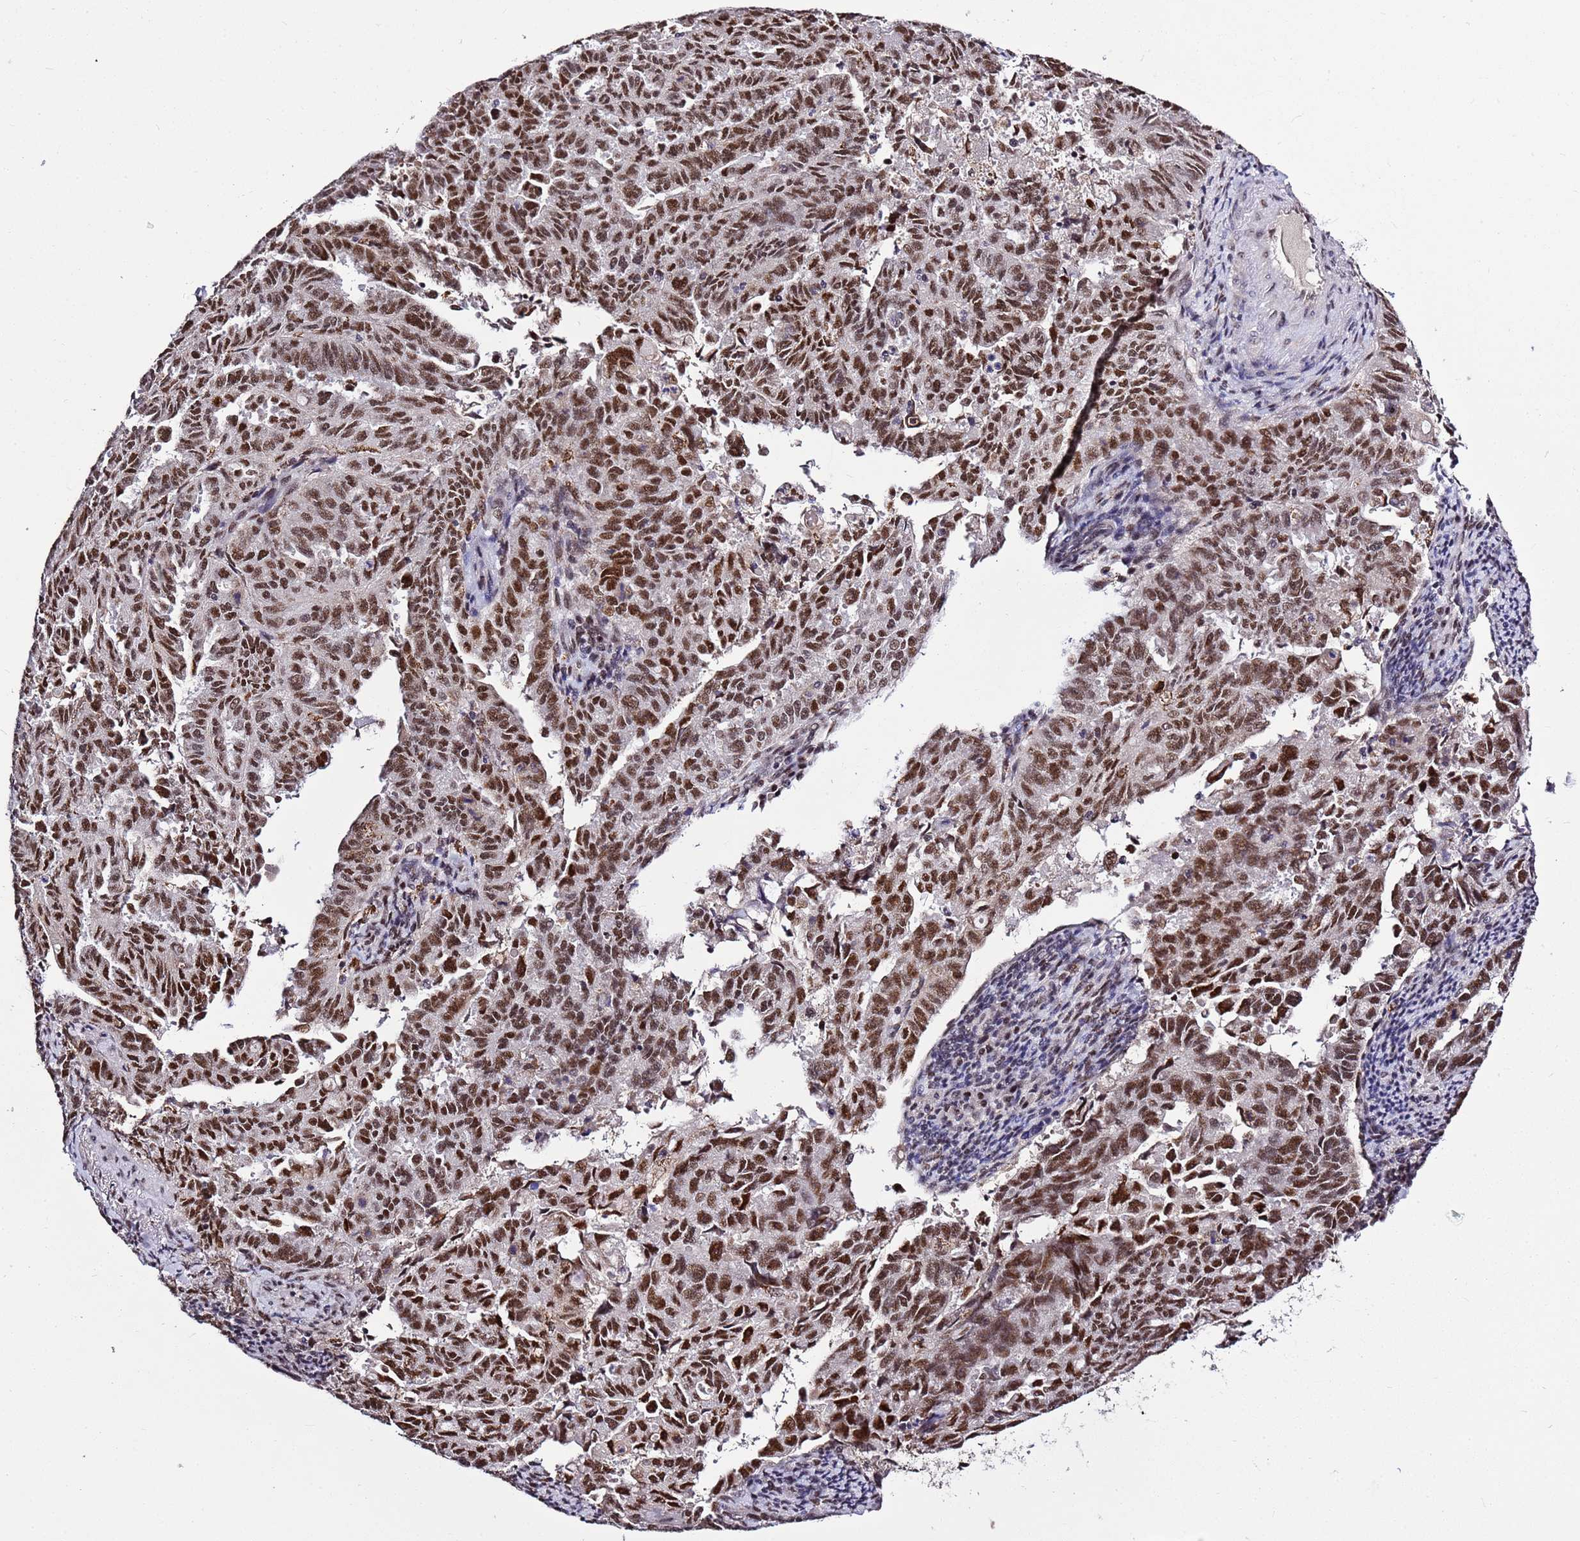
{"staining": {"intensity": "strong", "quantity": ">75%", "location": "nuclear"}, "tissue": "endometrial cancer", "cell_type": "Tumor cells", "image_type": "cancer", "snomed": [{"axis": "morphology", "description": "Adenocarcinoma, NOS"}, {"axis": "topography", "description": "Endometrium"}], "caption": "Immunohistochemical staining of human adenocarcinoma (endometrial) exhibits high levels of strong nuclear protein staining in about >75% of tumor cells.", "gene": "AKAP8L", "patient": {"sex": "female", "age": 65}}